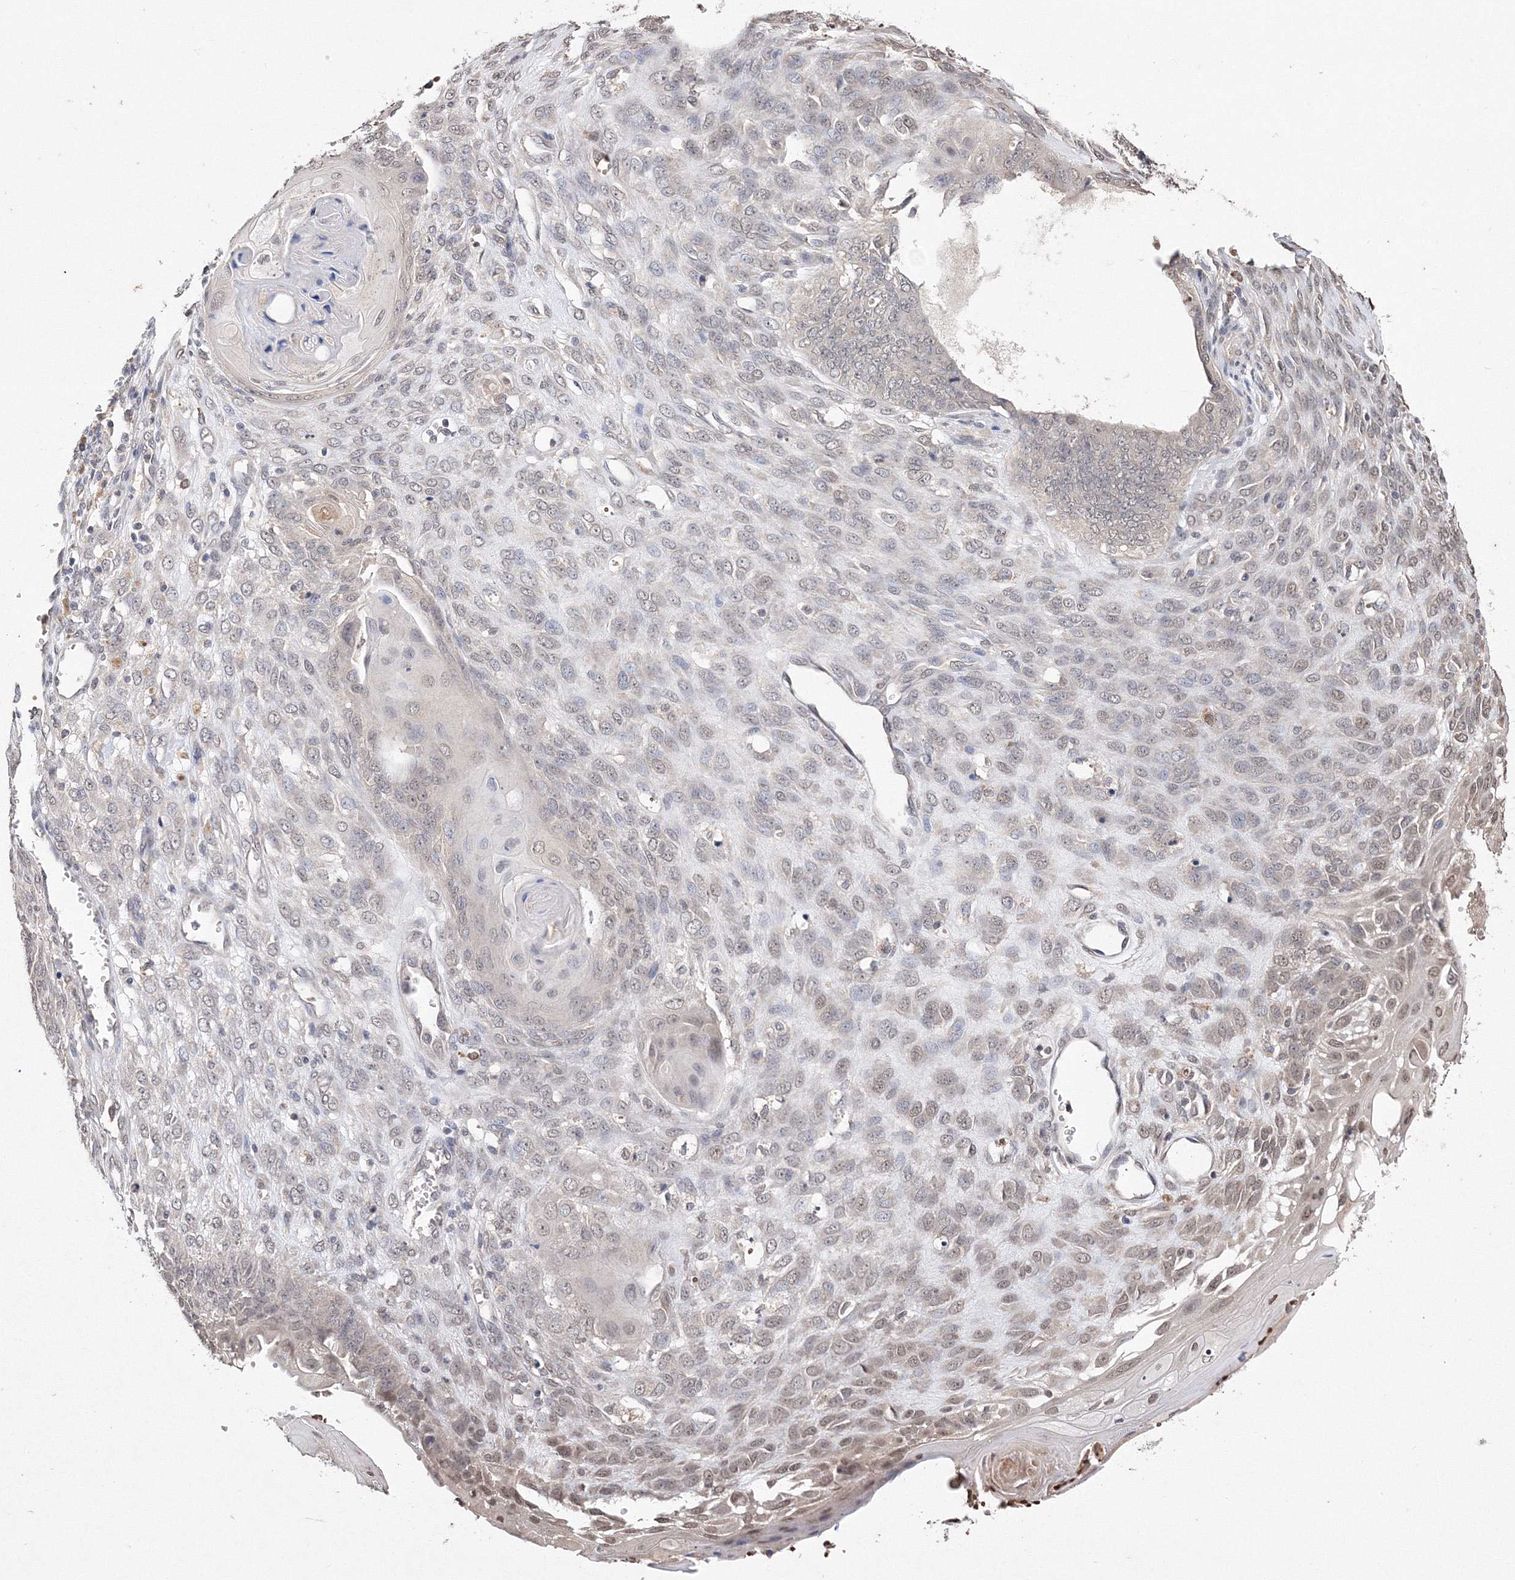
{"staining": {"intensity": "weak", "quantity": "25%-75%", "location": "cytoplasmic/membranous,nuclear"}, "tissue": "endometrial cancer", "cell_type": "Tumor cells", "image_type": "cancer", "snomed": [{"axis": "morphology", "description": "Adenocarcinoma, NOS"}, {"axis": "topography", "description": "Endometrium"}], "caption": "IHC (DAB (3,3'-diaminobenzidine)) staining of human endometrial adenocarcinoma exhibits weak cytoplasmic/membranous and nuclear protein positivity in about 25%-75% of tumor cells.", "gene": "GPN1", "patient": {"sex": "female", "age": 32}}